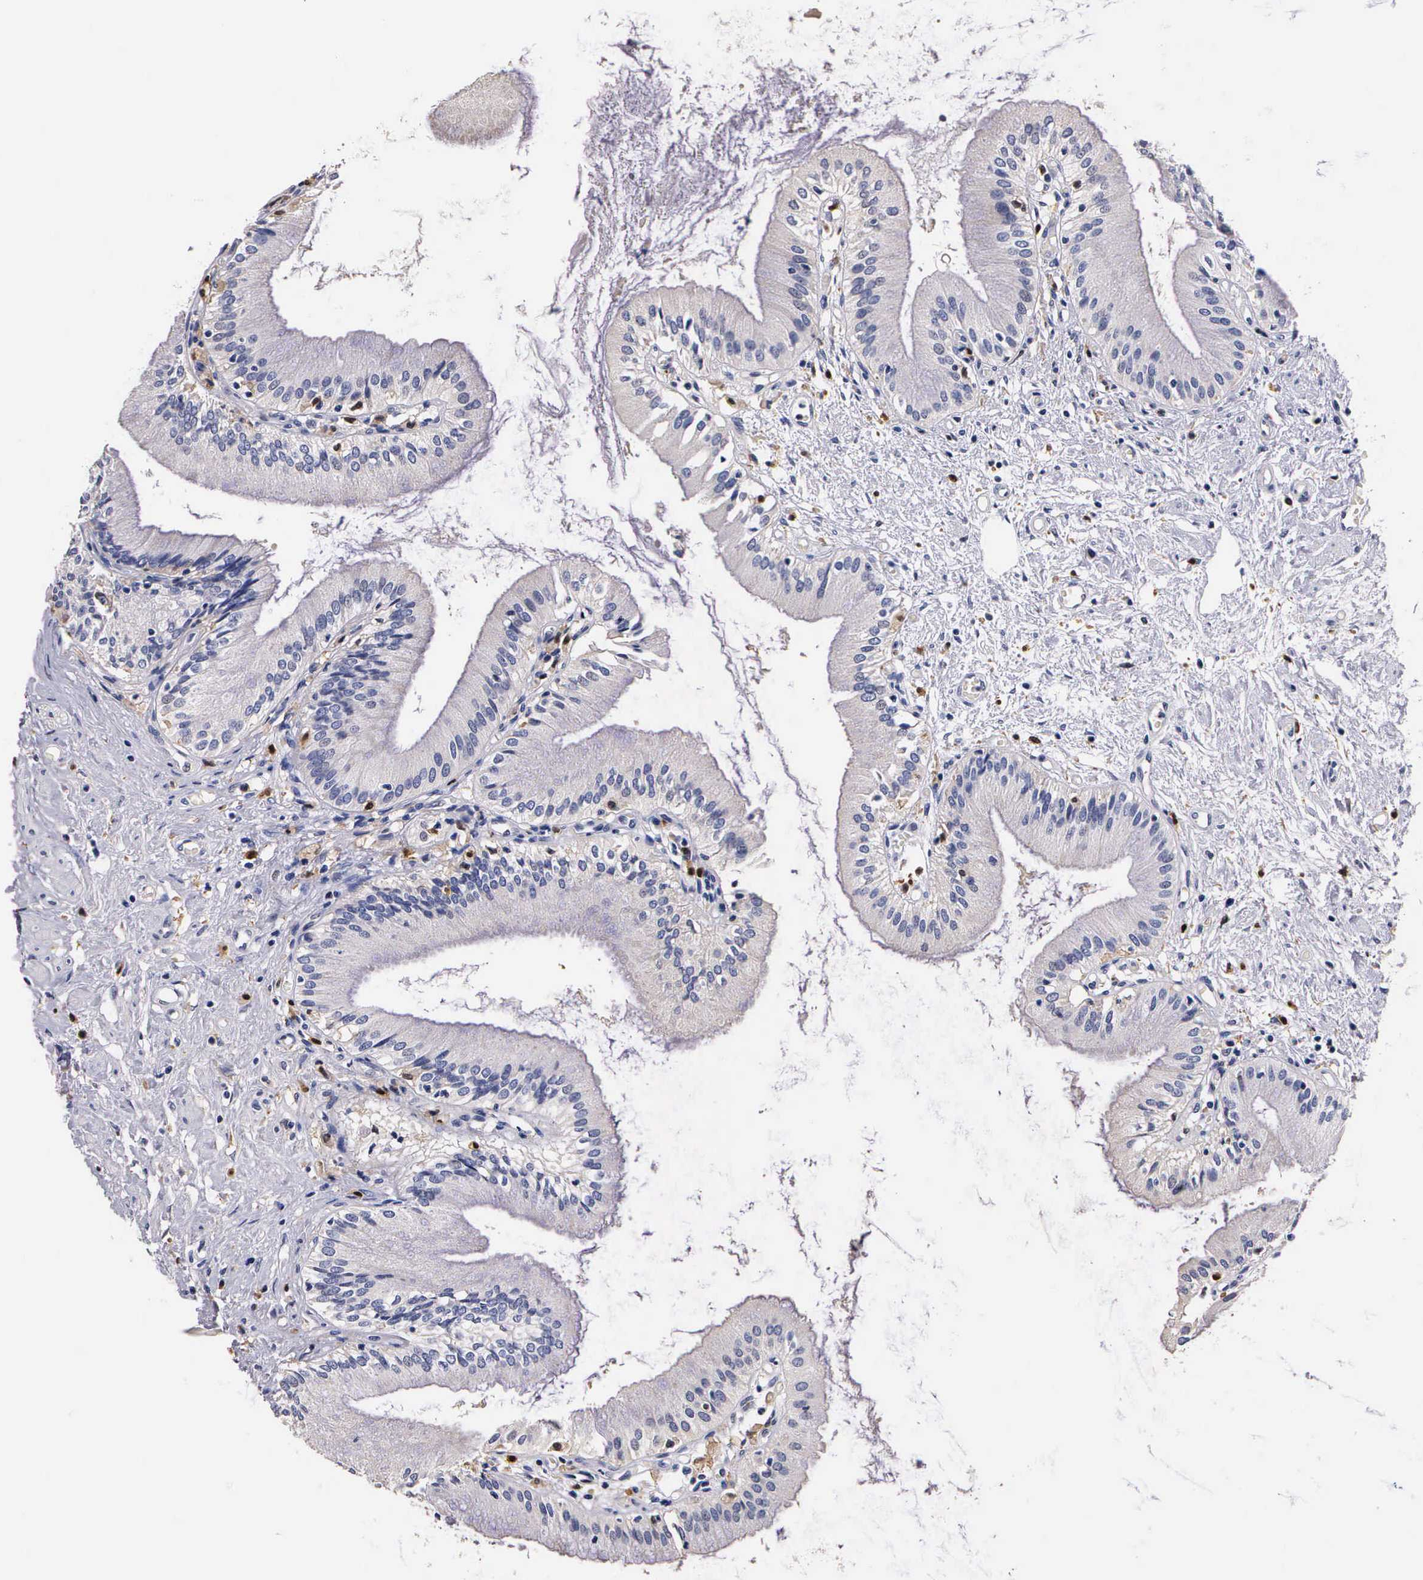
{"staining": {"intensity": "negative", "quantity": "none", "location": "none"}, "tissue": "gallbladder", "cell_type": "Glandular cells", "image_type": "normal", "snomed": [{"axis": "morphology", "description": "Normal tissue, NOS"}, {"axis": "topography", "description": "Gallbladder"}], "caption": "Photomicrograph shows no protein positivity in glandular cells of normal gallbladder. (DAB immunohistochemistry visualized using brightfield microscopy, high magnification).", "gene": "RENBP", "patient": {"sex": "male", "age": 58}}